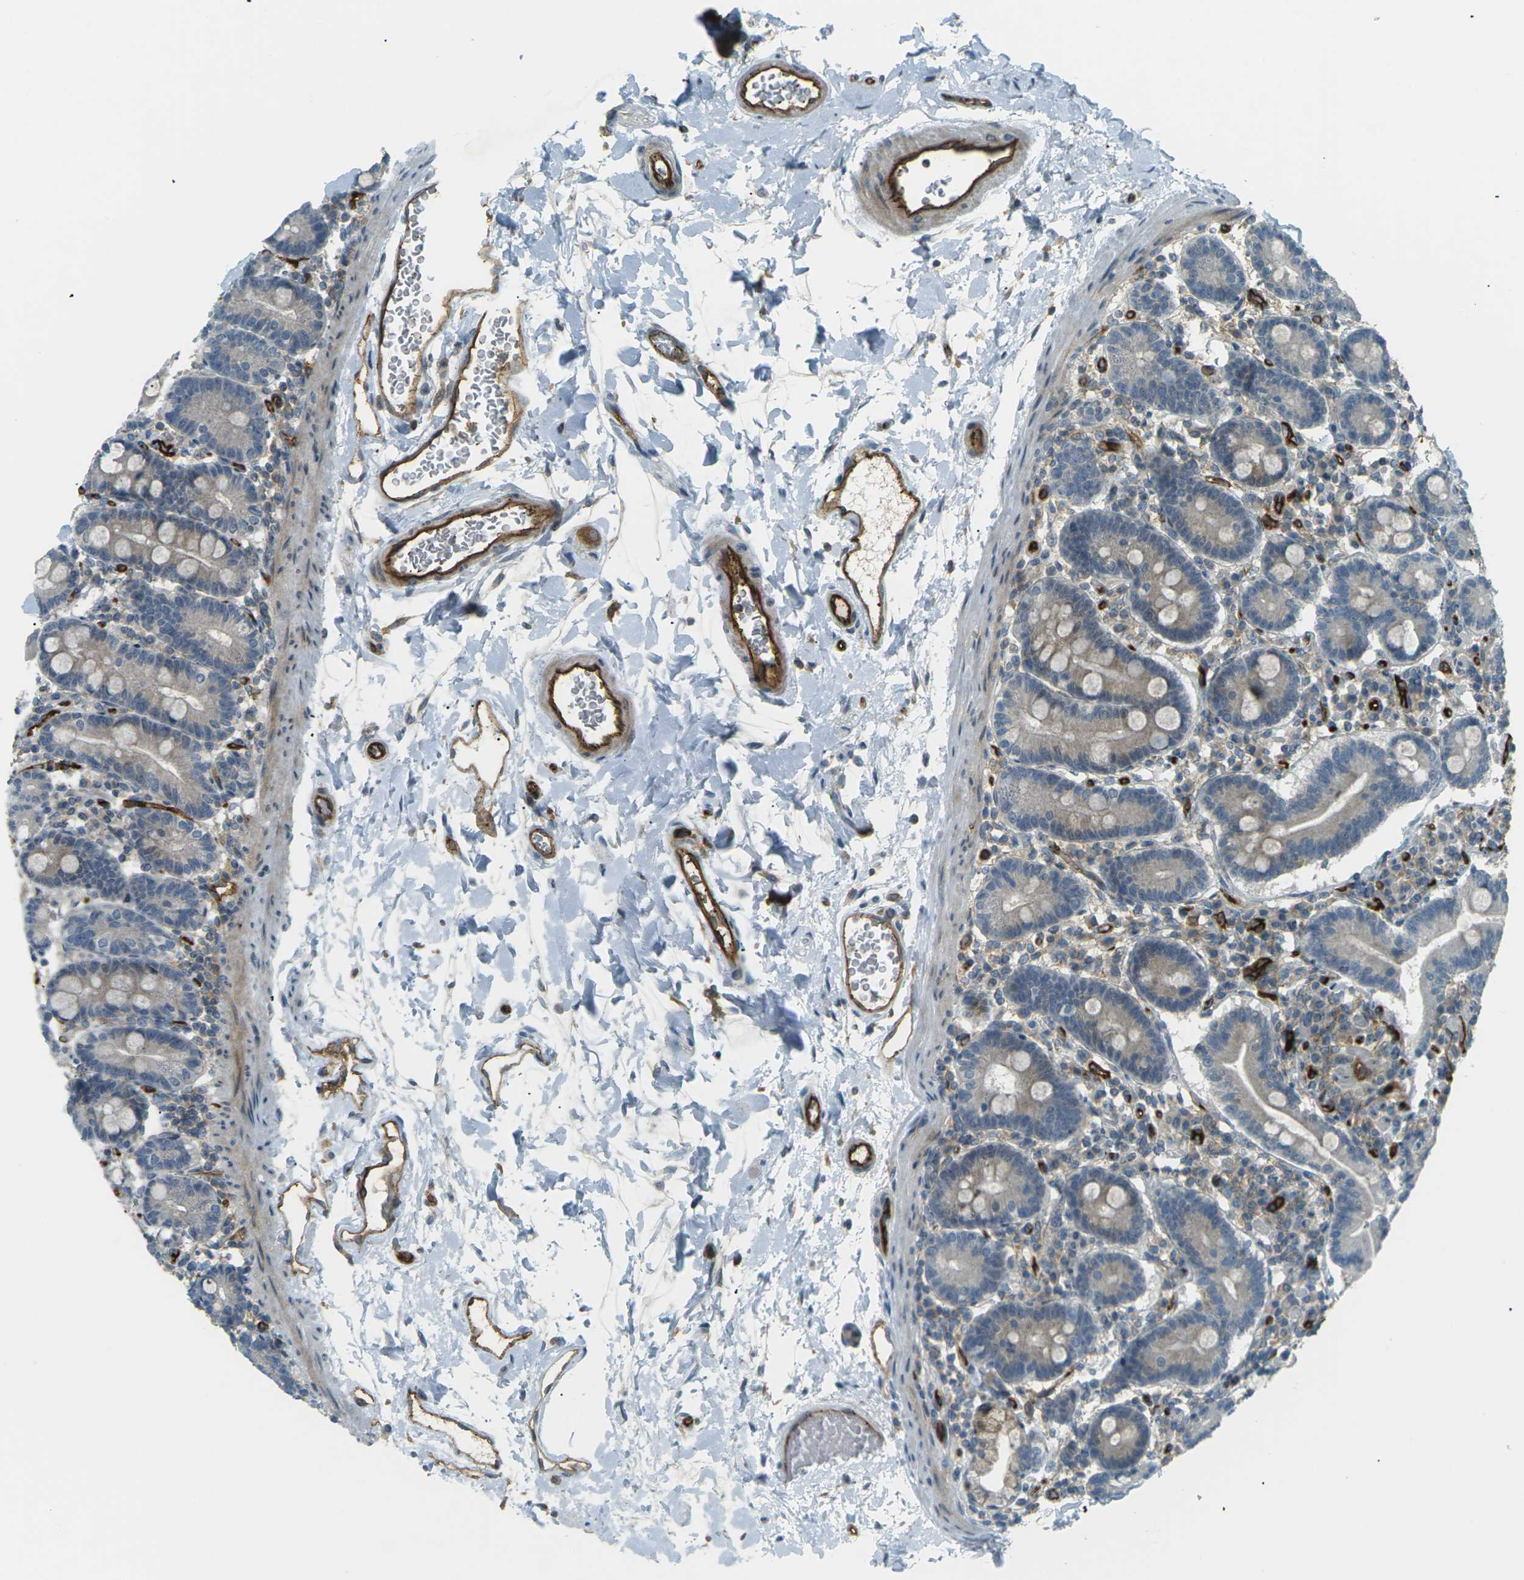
{"staining": {"intensity": "moderate", "quantity": ">75%", "location": "cytoplasmic/membranous"}, "tissue": "duodenum", "cell_type": "Glandular cells", "image_type": "normal", "snomed": [{"axis": "morphology", "description": "Normal tissue, NOS"}, {"axis": "topography", "description": "Duodenum"}], "caption": "High-magnification brightfield microscopy of benign duodenum stained with DAB (brown) and counterstained with hematoxylin (blue). glandular cells exhibit moderate cytoplasmic/membranous expression is present in approximately>75% of cells.", "gene": "S1PR1", "patient": {"sex": "male", "age": 54}}